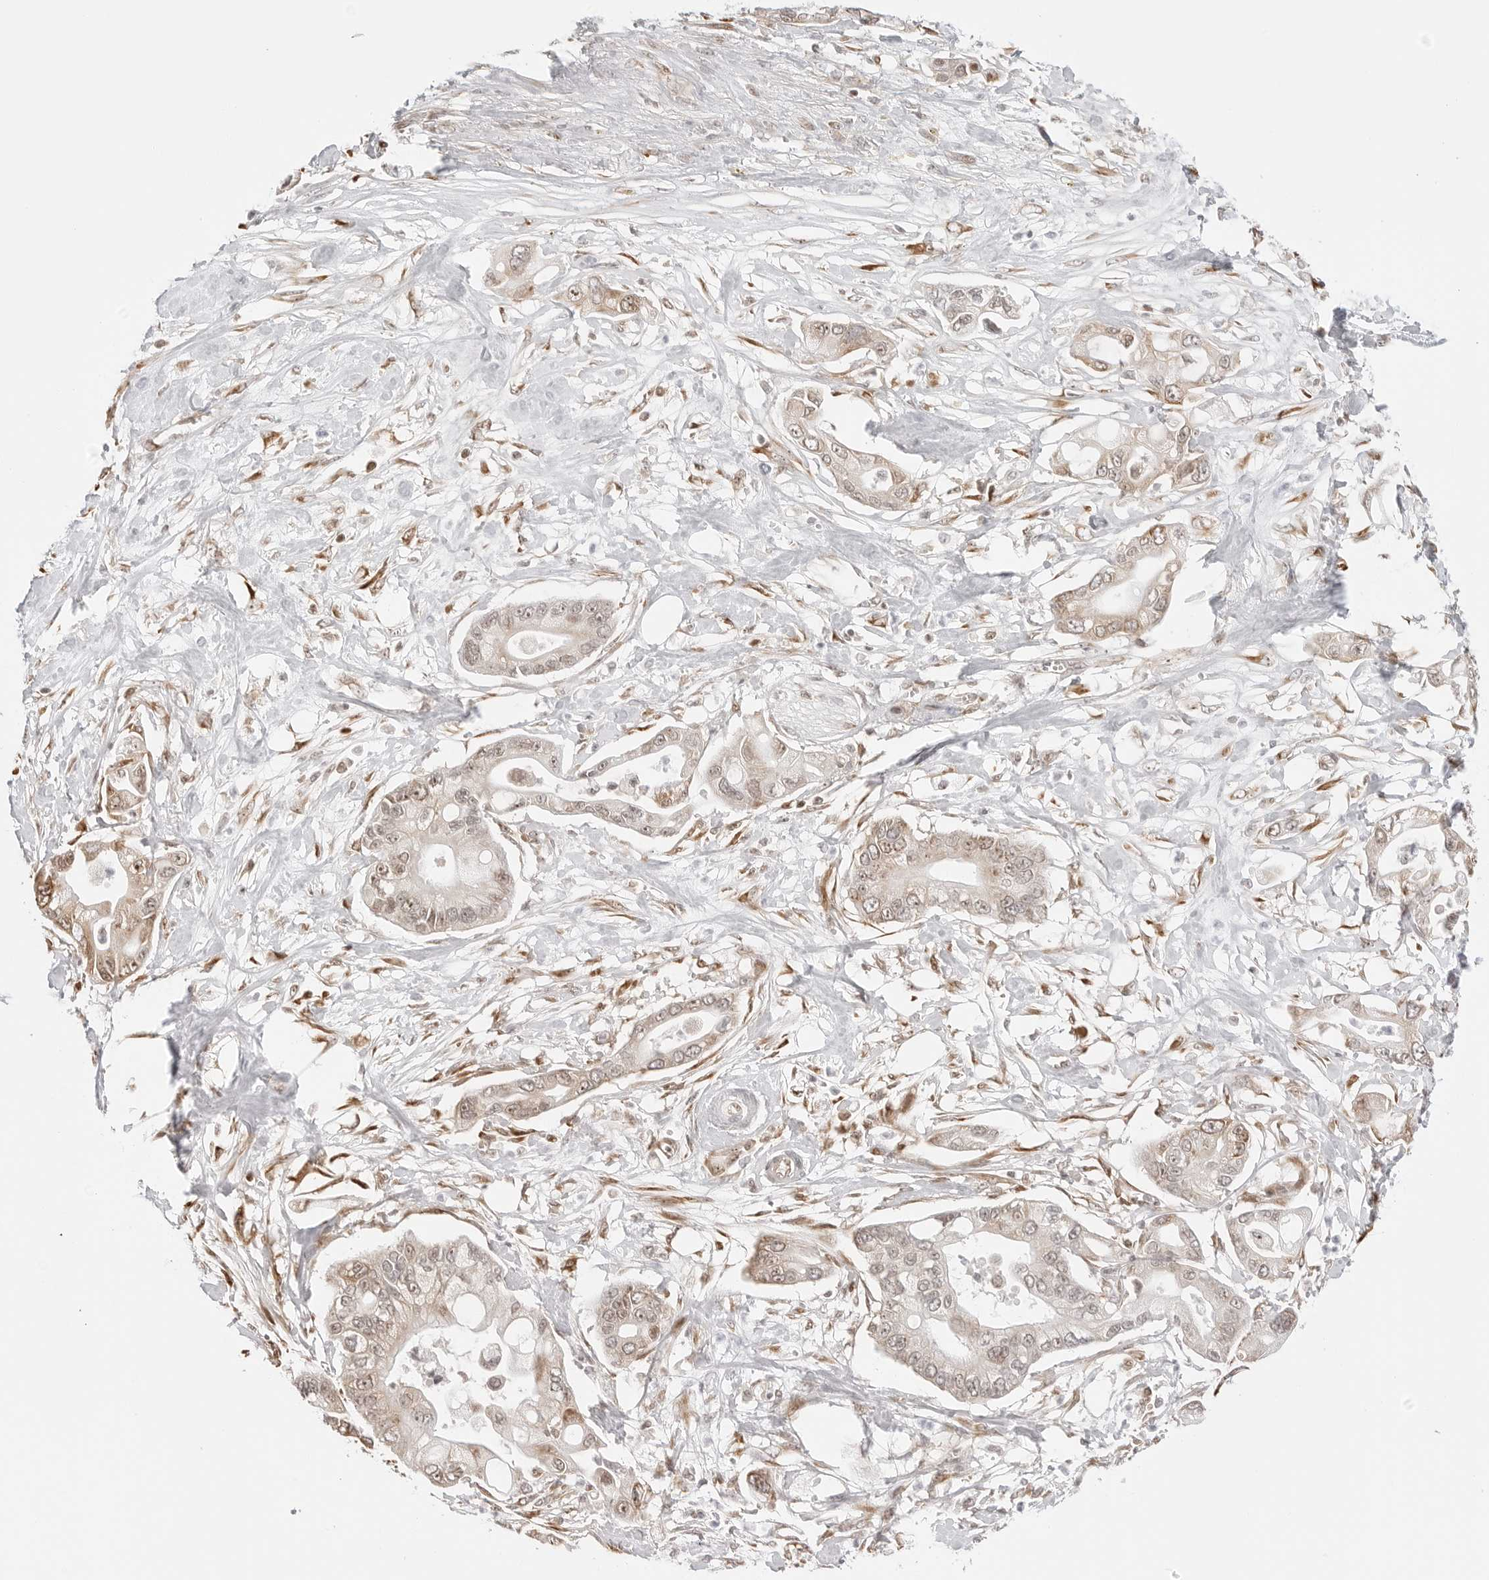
{"staining": {"intensity": "weak", "quantity": ">75%", "location": "cytoplasmic/membranous,nuclear"}, "tissue": "pancreatic cancer", "cell_type": "Tumor cells", "image_type": "cancer", "snomed": [{"axis": "morphology", "description": "Adenocarcinoma, NOS"}, {"axis": "topography", "description": "Pancreas"}], "caption": "Immunohistochemical staining of human adenocarcinoma (pancreatic) reveals low levels of weak cytoplasmic/membranous and nuclear protein positivity in approximately >75% of tumor cells.", "gene": "FKBP14", "patient": {"sex": "male", "age": 68}}